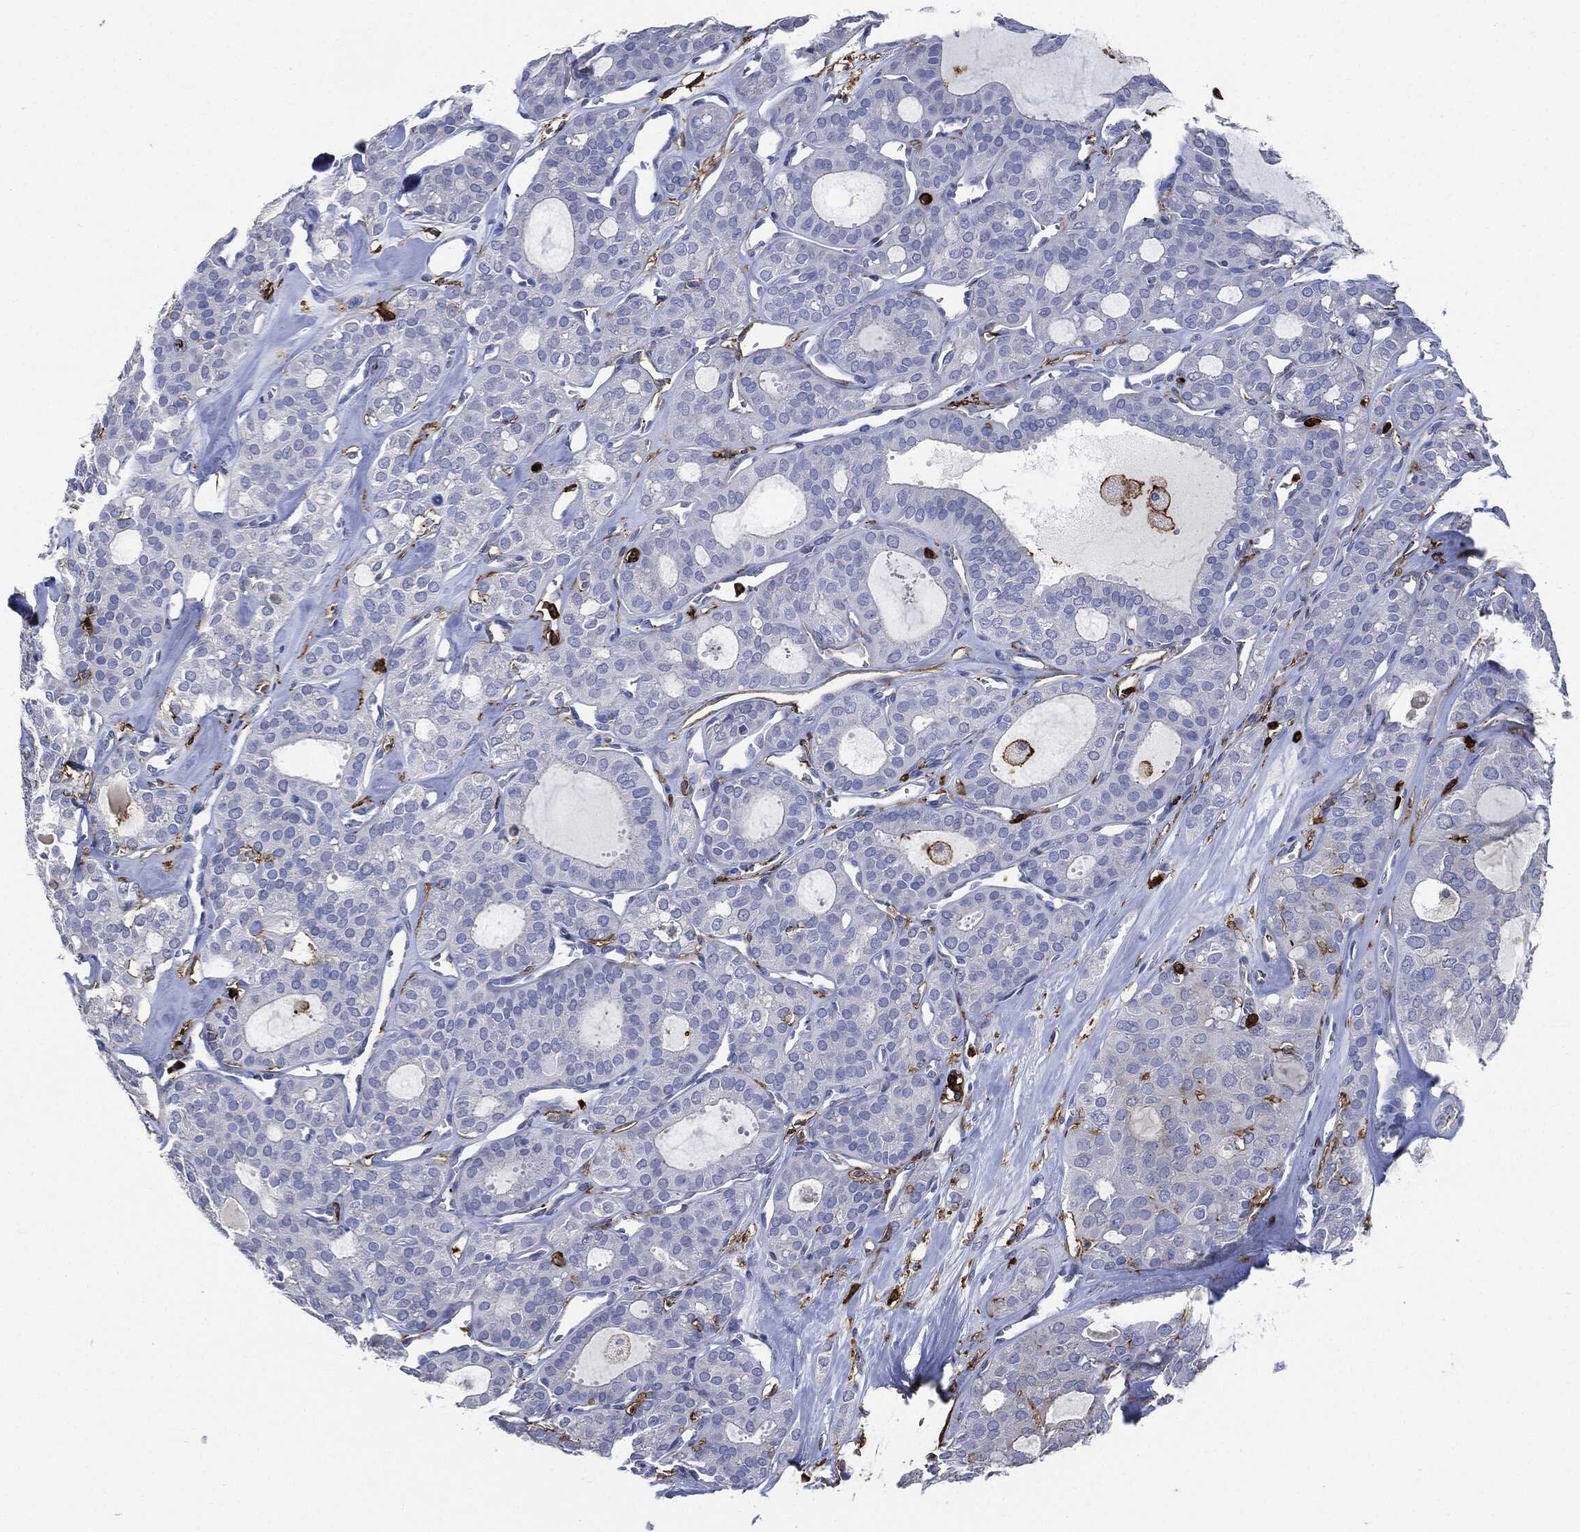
{"staining": {"intensity": "negative", "quantity": "none", "location": "none"}, "tissue": "thyroid cancer", "cell_type": "Tumor cells", "image_type": "cancer", "snomed": [{"axis": "morphology", "description": "Follicular adenoma carcinoma, NOS"}, {"axis": "topography", "description": "Thyroid gland"}], "caption": "Immunohistochemistry of human thyroid cancer exhibits no expression in tumor cells.", "gene": "PTPRC", "patient": {"sex": "male", "age": 75}}